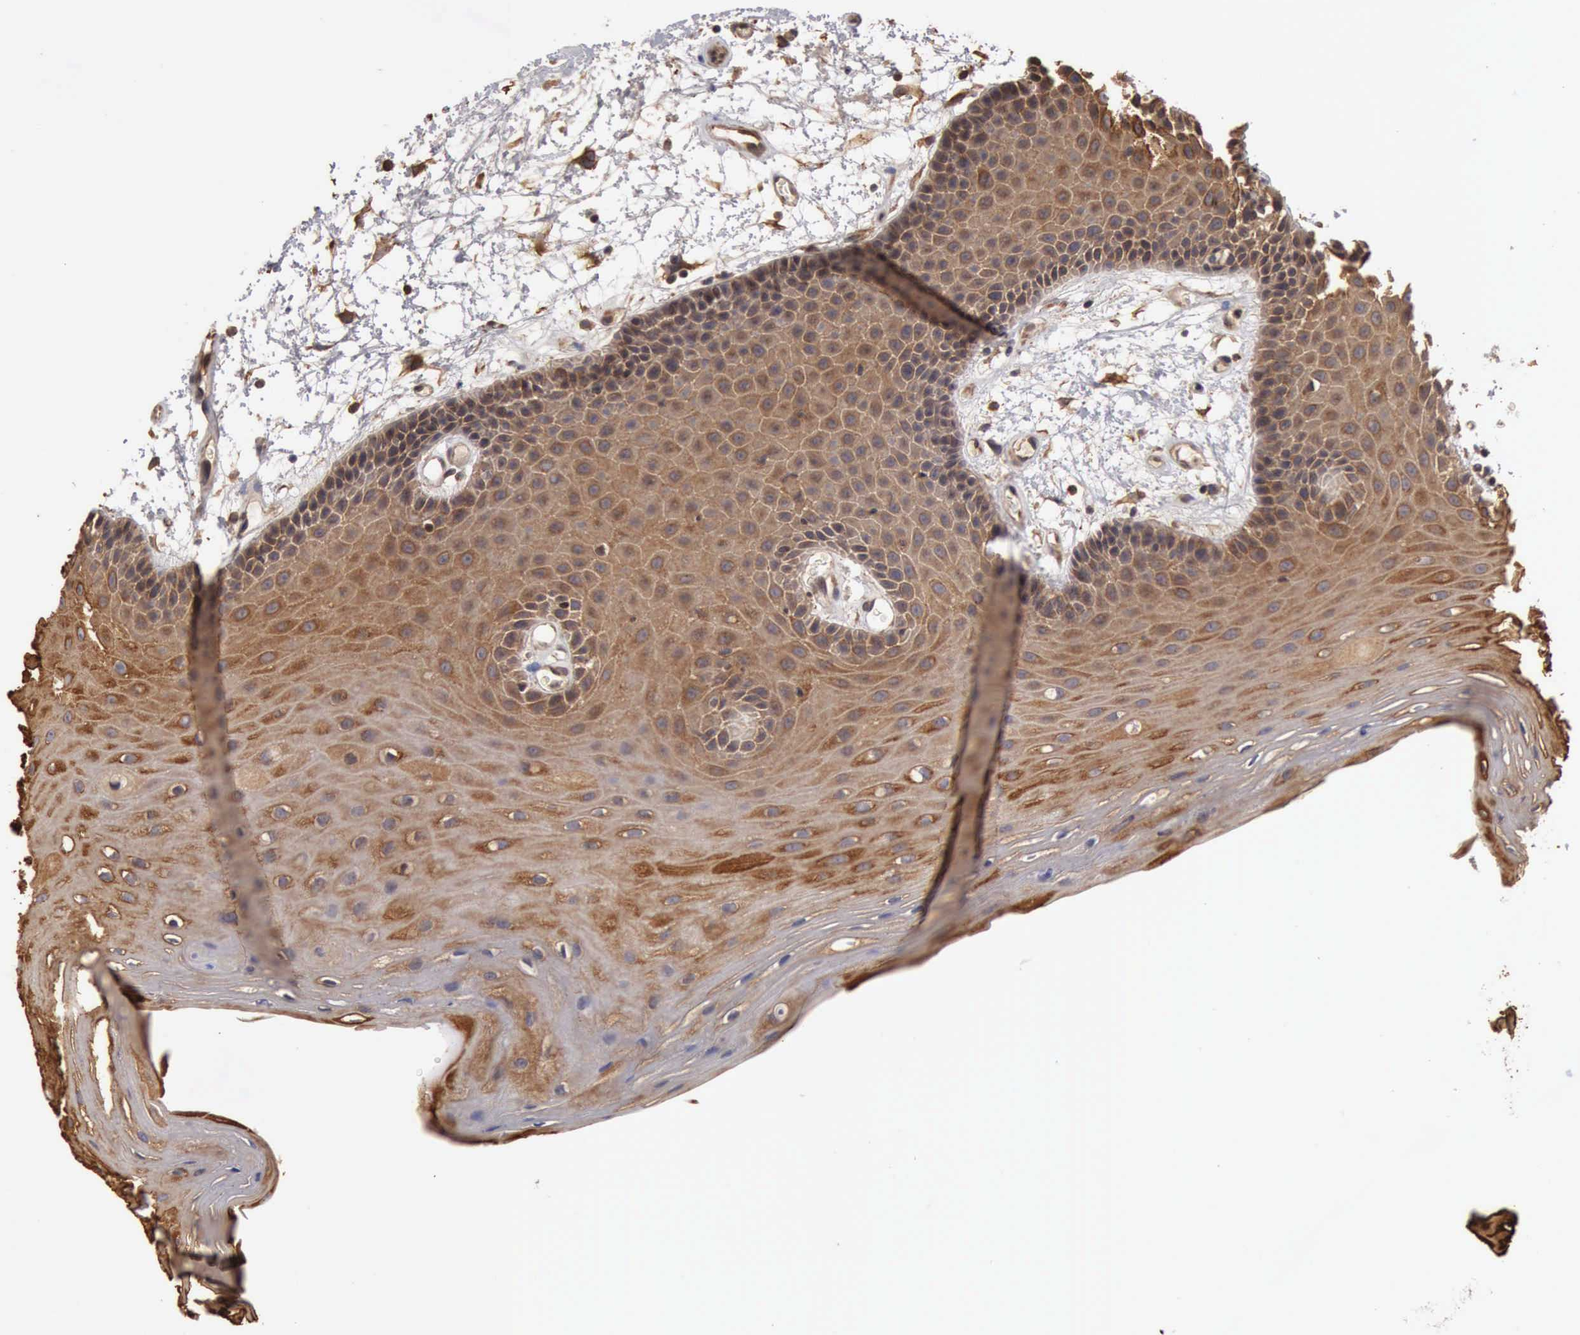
{"staining": {"intensity": "moderate", "quantity": ">75%", "location": "cytoplasmic/membranous"}, "tissue": "oral mucosa", "cell_type": "Squamous epithelial cells", "image_type": "normal", "snomed": [{"axis": "morphology", "description": "Normal tissue, NOS"}, {"axis": "topography", "description": "Oral tissue"}], "caption": "Immunohistochemistry micrograph of unremarkable oral mucosa stained for a protein (brown), which displays medium levels of moderate cytoplasmic/membranous staining in approximately >75% of squamous epithelial cells.", "gene": "BMX", "patient": {"sex": "female", "age": 79}}